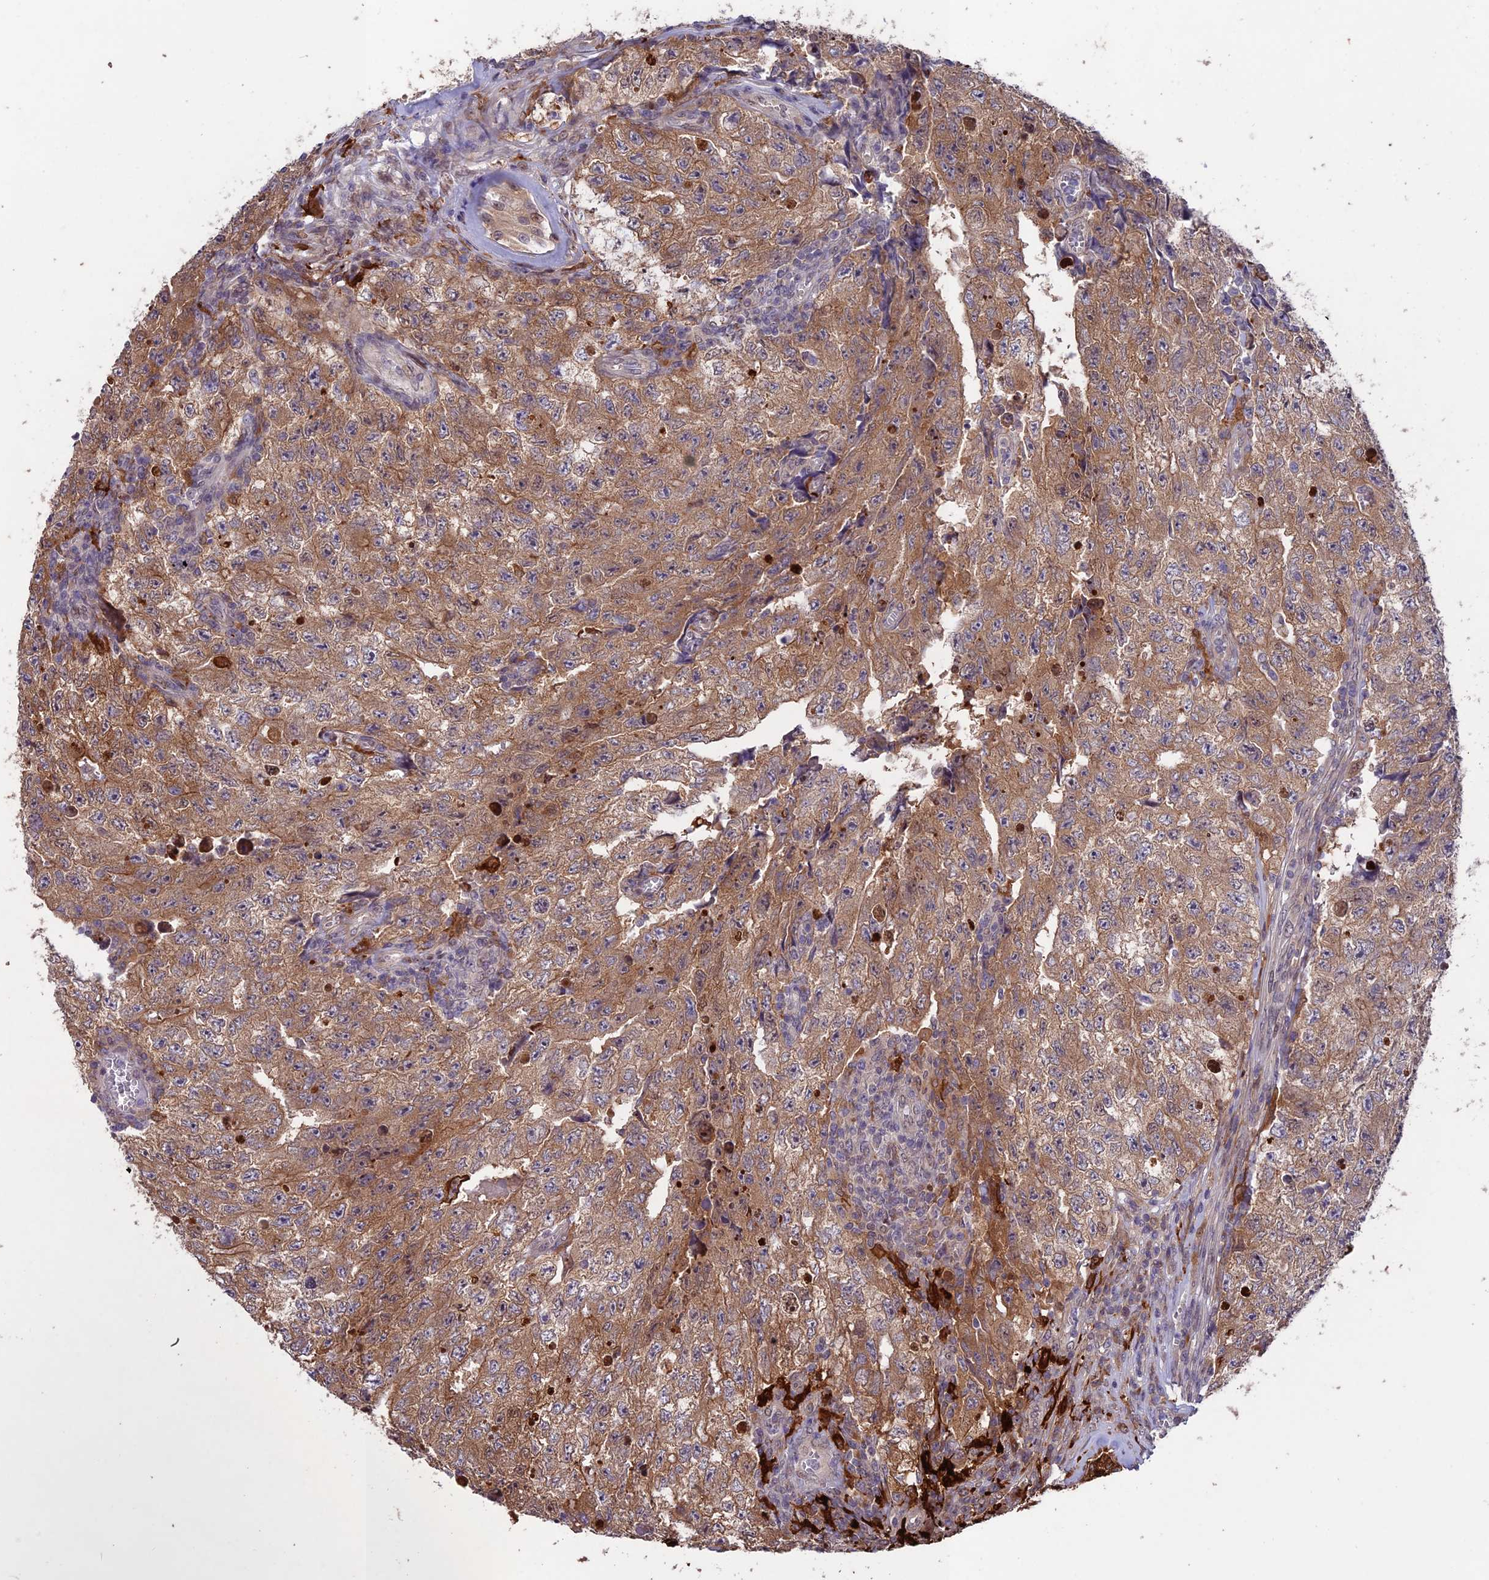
{"staining": {"intensity": "moderate", "quantity": ">75%", "location": "cytoplasmic/membranous"}, "tissue": "testis cancer", "cell_type": "Tumor cells", "image_type": "cancer", "snomed": [{"axis": "morphology", "description": "Carcinoma, Embryonal, NOS"}, {"axis": "topography", "description": "Testis"}], "caption": "Immunohistochemistry (IHC) photomicrograph of testis cancer stained for a protein (brown), which reveals medium levels of moderate cytoplasmic/membranous positivity in approximately >75% of tumor cells.", "gene": "MAST2", "patient": {"sex": "male", "age": 17}}